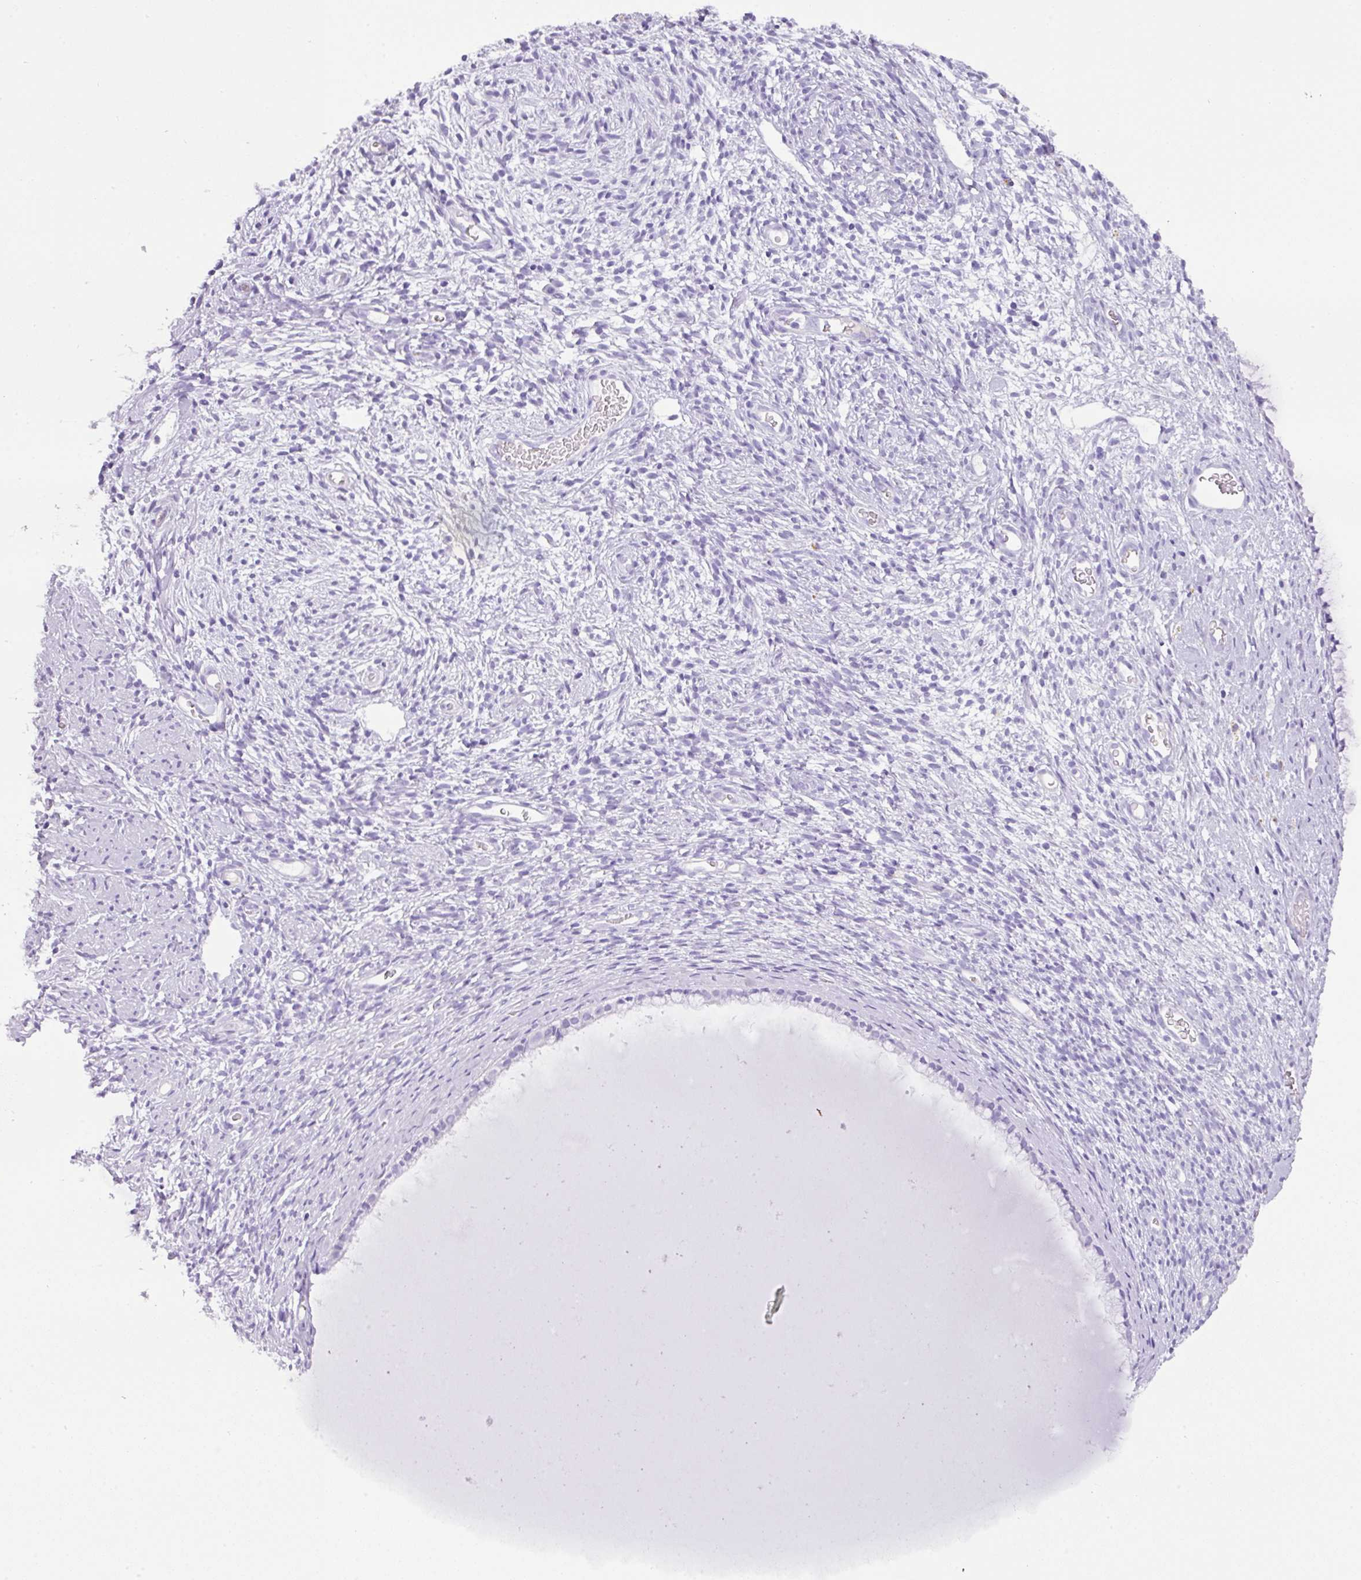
{"staining": {"intensity": "negative", "quantity": "none", "location": "none"}, "tissue": "cervix", "cell_type": "Glandular cells", "image_type": "normal", "snomed": [{"axis": "morphology", "description": "Normal tissue, NOS"}, {"axis": "topography", "description": "Cervix"}], "caption": "A histopathology image of human cervix is negative for staining in glandular cells. (DAB immunohistochemistry (IHC) visualized using brightfield microscopy, high magnification).", "gene": "TNP1", "patient": {"sex": "female", "age": 76}}